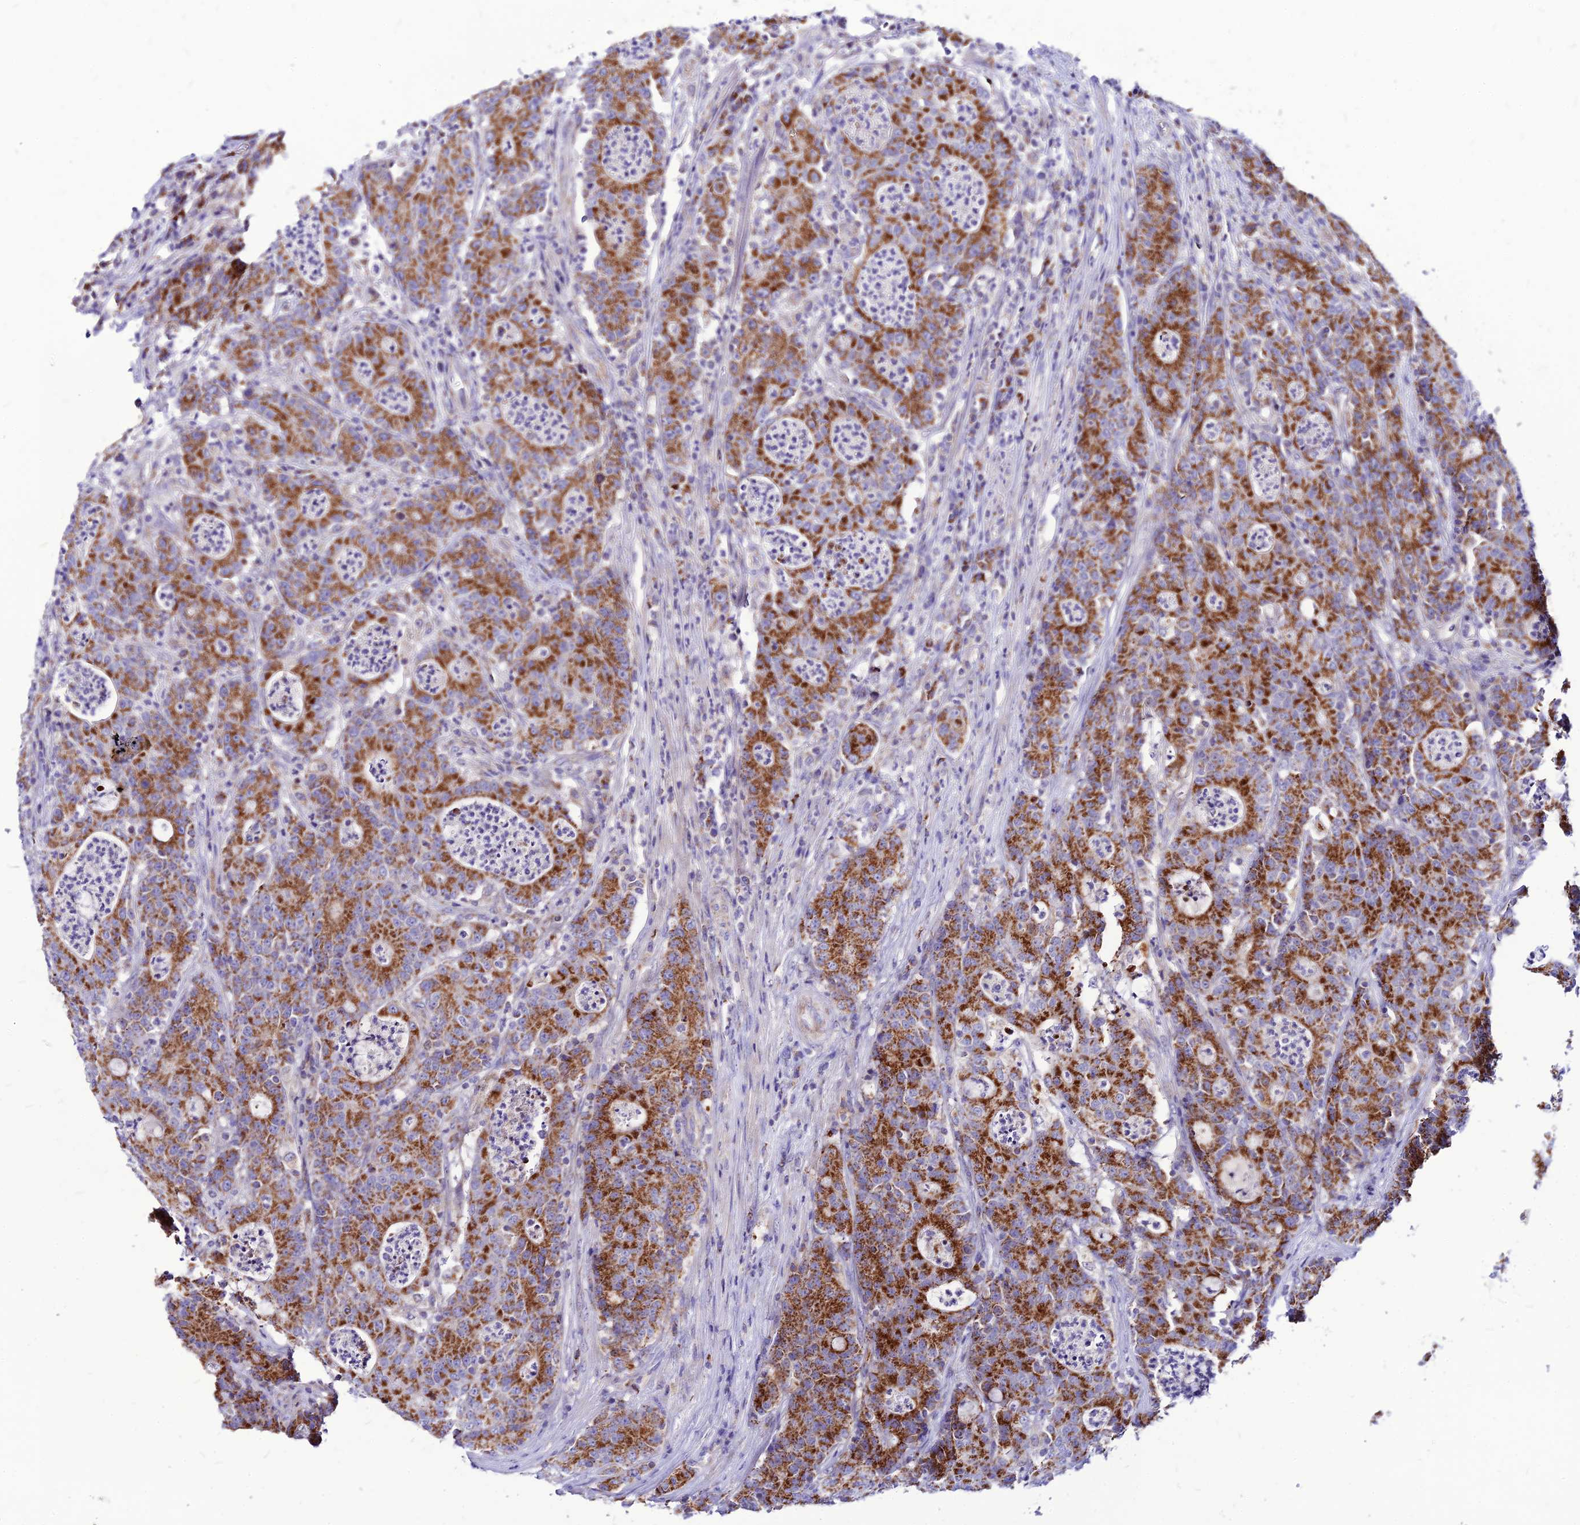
{"staining": {"intensity": "strong", "quantity": ">75%", "location": "cytoplasmic/membranous"}, "tissue": "colorectal cancer", "cell_type": "Tumor cells", "image_type": "cancer", "snomed": [{"axis": "morphology", "description": "Adenocarcinoma, NOS"}, {"axis": "topography", "description": "Colon"}], "caption": "An immunohistochemistry image of neoplastic tissue is shown. Protein staining in brown highlights strong cytoplasmic/membranous positivity in adenocarcinoma (colorectal) within tumor cells.", "gene": "ECI1", "patient": {"sex": "male", "age": 83}}